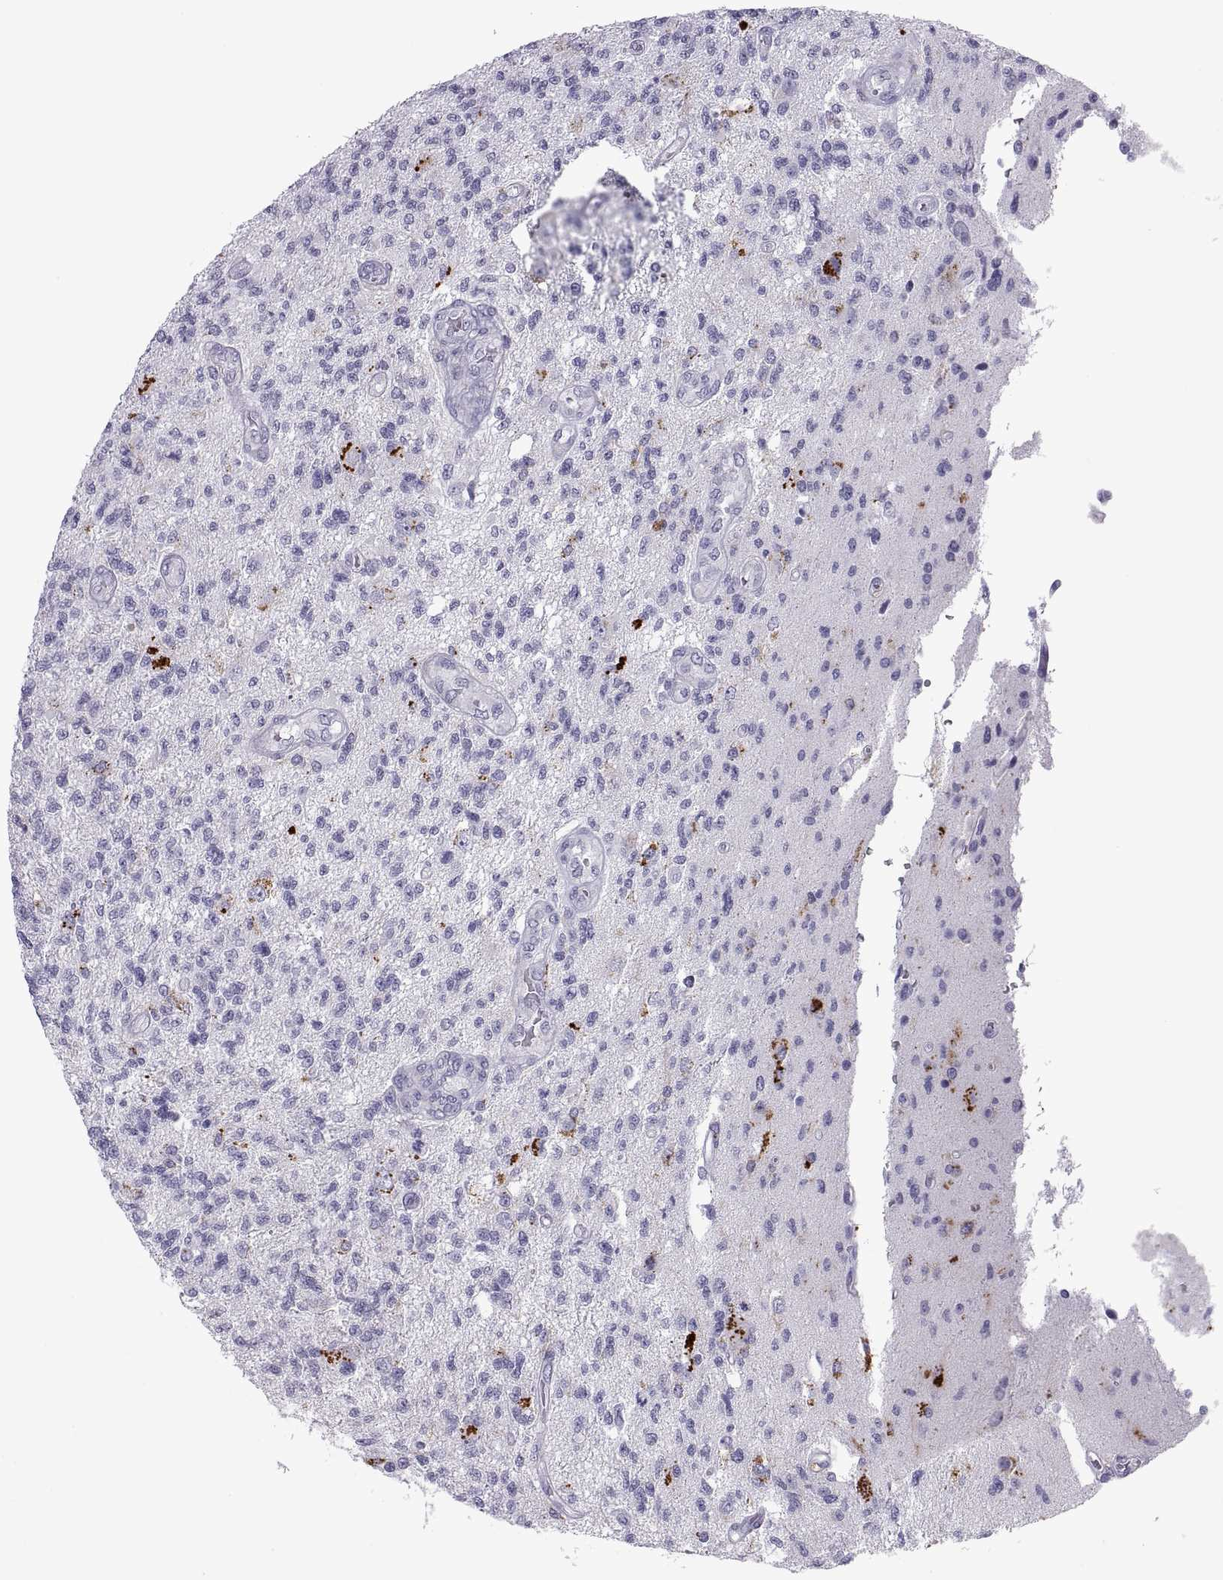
{"staining": {"intensity": "negative", "quantity": "none", "location": "none"}, "tissue": "glioma", "cell_type": "Tumor cells", "image_type": "cancer", "snomed": [{"axis": "morphology", "description": "Glioma, malignant, High grade"}, {"axis": "topography", "description": "Brain"}], "caption": "Immunohistochemistry (IHC) image of high-grade glioma (malignant) stained for a protein (brown), which shows no expression in tumor cells.", "gene": "RGS19", "patient": {"sex": "male", "age": 56}}